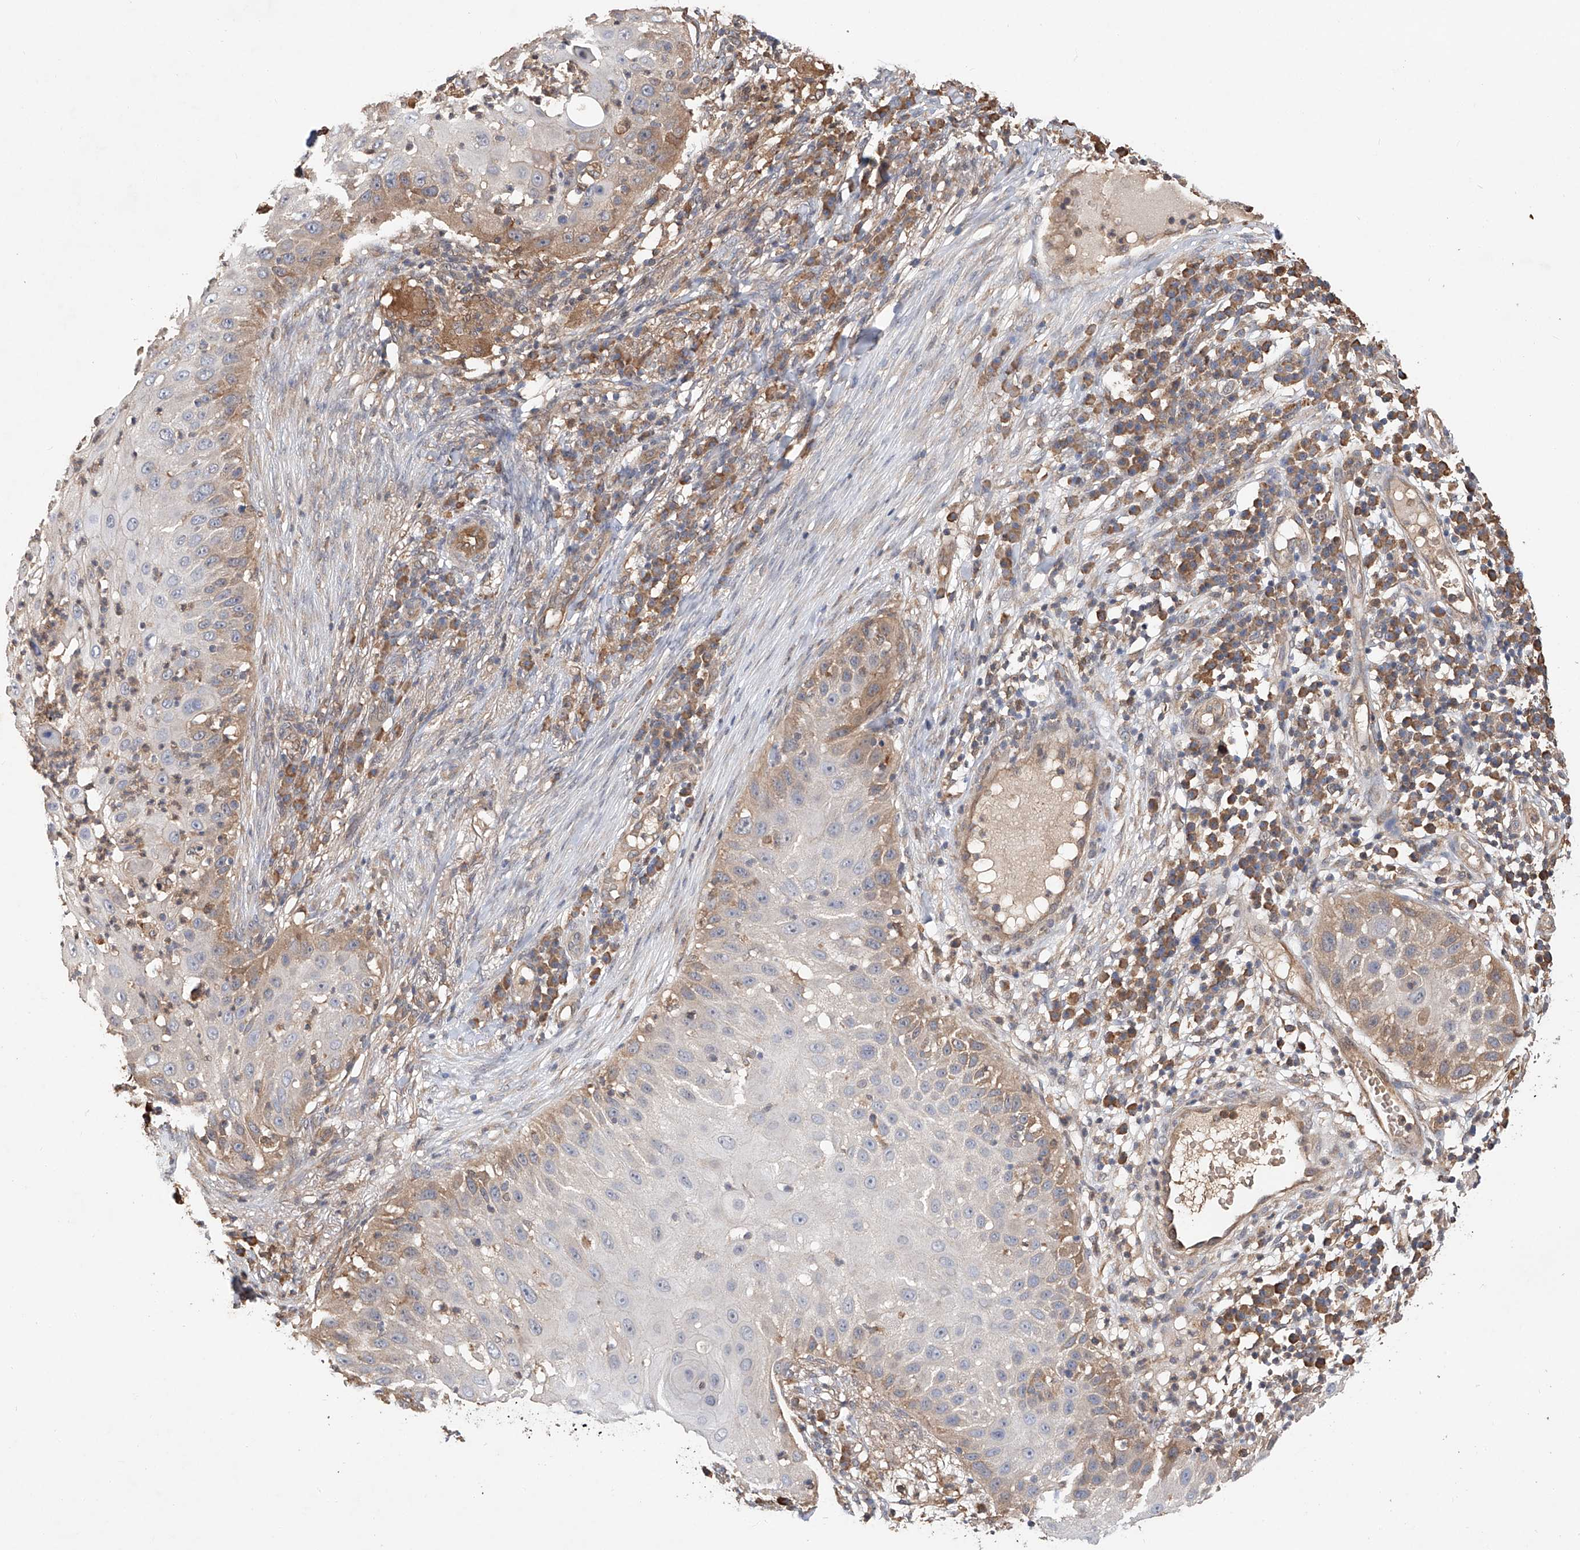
{"staining": {"intensity": "moderate", "quantity": "<25%", "location": "cytoplasmic/membranous"}, "tissue": "skin cancer", "cell_type": "Tumor cells", "image_type": "cancer", "snomed": [{"axis": "morphology", "description": "Squamous cell carcinoma, NOS"}, {"axis": "topography", "description": "Skin"}], "caption": "High-magnification brightfield microscopy of skin cancer (squamous cell carcinoma) stained with DAB (3,3'-diaminobenzidine) (brown) and counterstained with hematoxylin (blue). tumor cells exhibit moderate cytoplasmic/membranous staining is appreciated in about<25% of cells.", "gene": "RILPL2", "patient": {"sex": "female", "age": 44}}